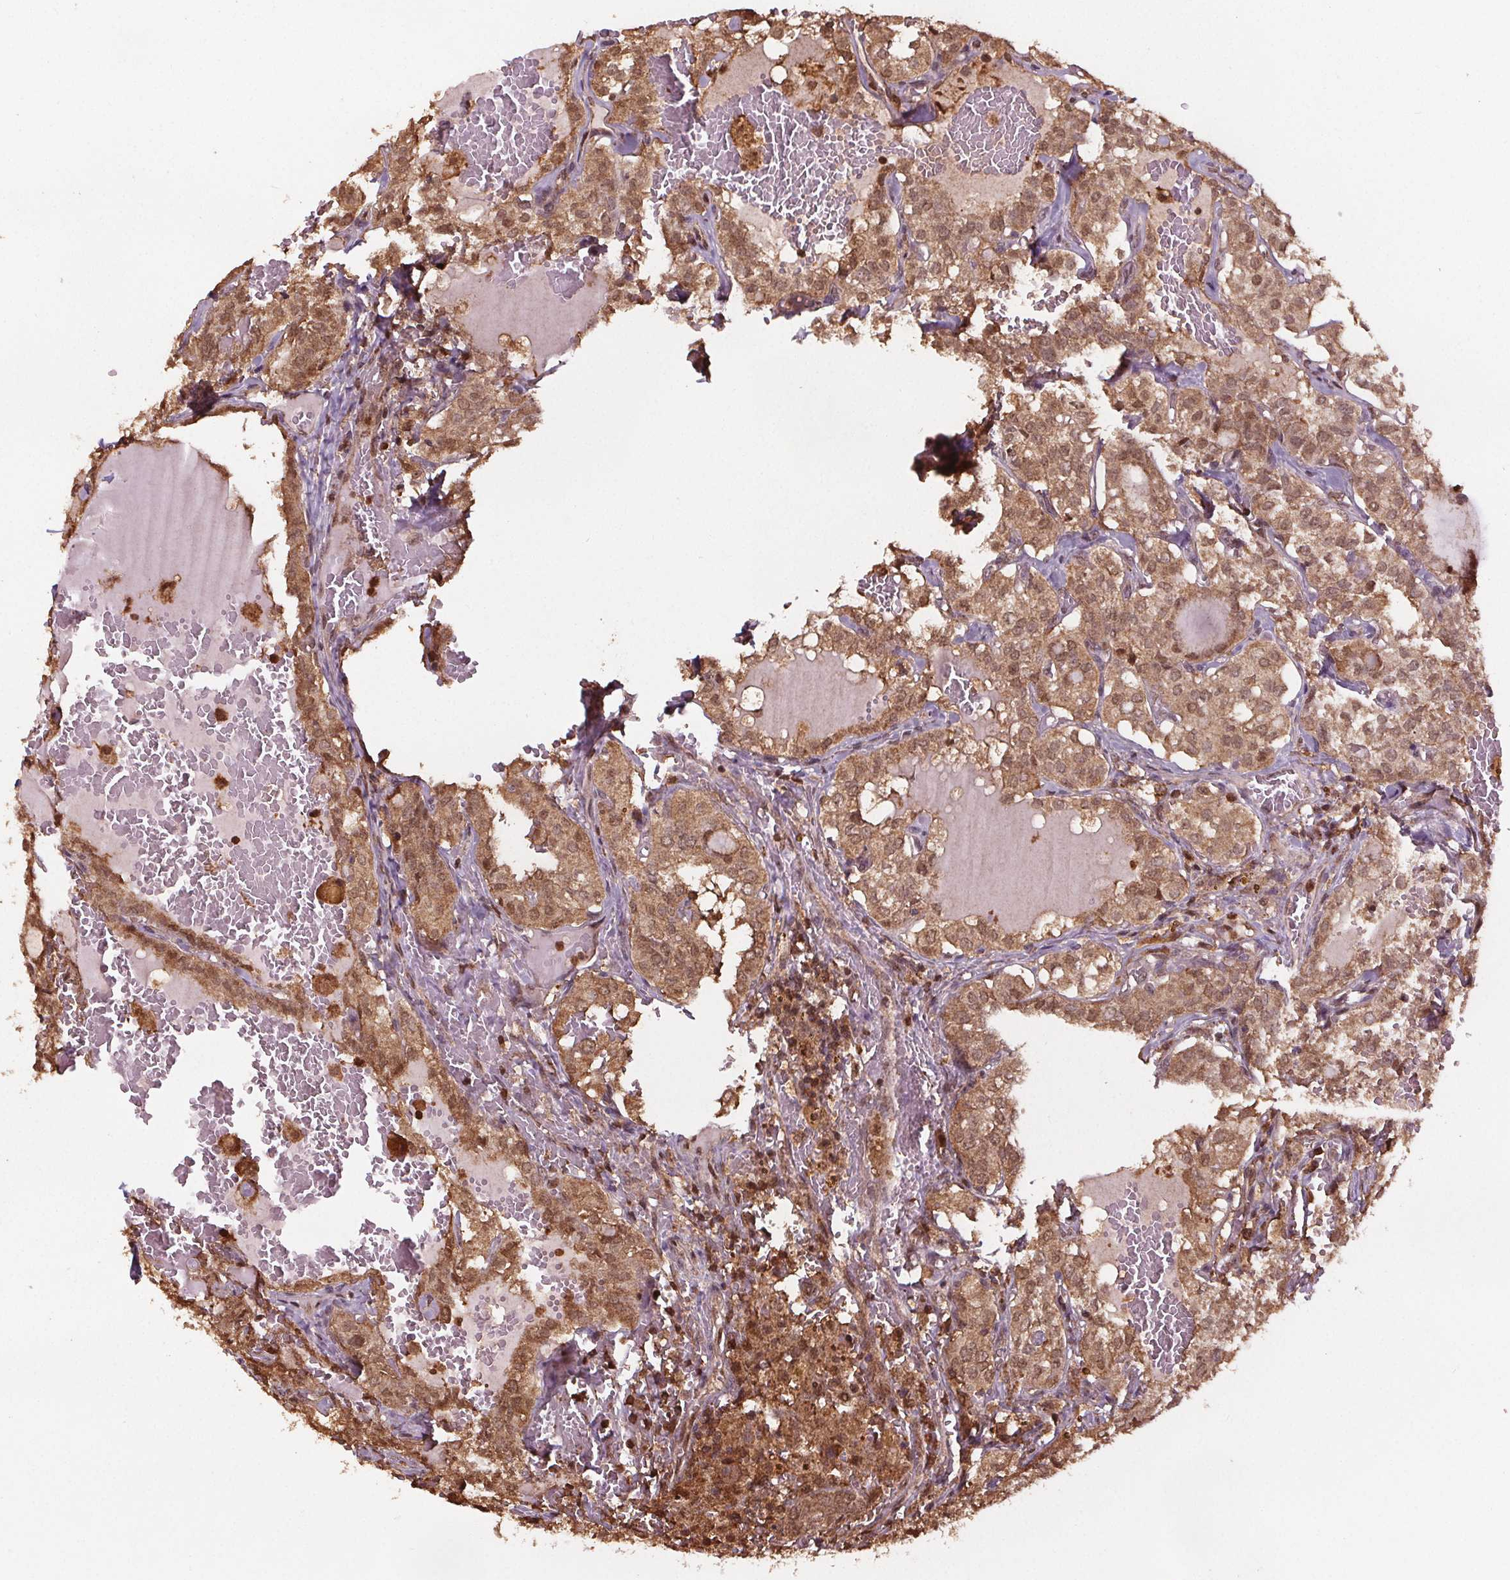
{"staining": {"intensity": "moderate", "quantity": ">75%", "location": "cytoplasmic/membranous,nuclear"}, "tissue": "thyroid cancer", "cell_type": "Tumor cells", "image_type": "cancer", "snomed": [{"axis": "morphology", "description": "Papillary adenocarcinoma, NOS"}, {"axis": "topography", "description": "Thyroid gland"}], "caption": "Immunohistochemical staining of thyroid cancer reveals medium levels of moderate cytoplasmic/membranous and nuclear staining in approximately >75% of tumor cells. (DAB IHC, brown staining for protein, blue staining for nuclei).", "gene": "ENO1", "patient": {"sex": "male", "age": 20}}